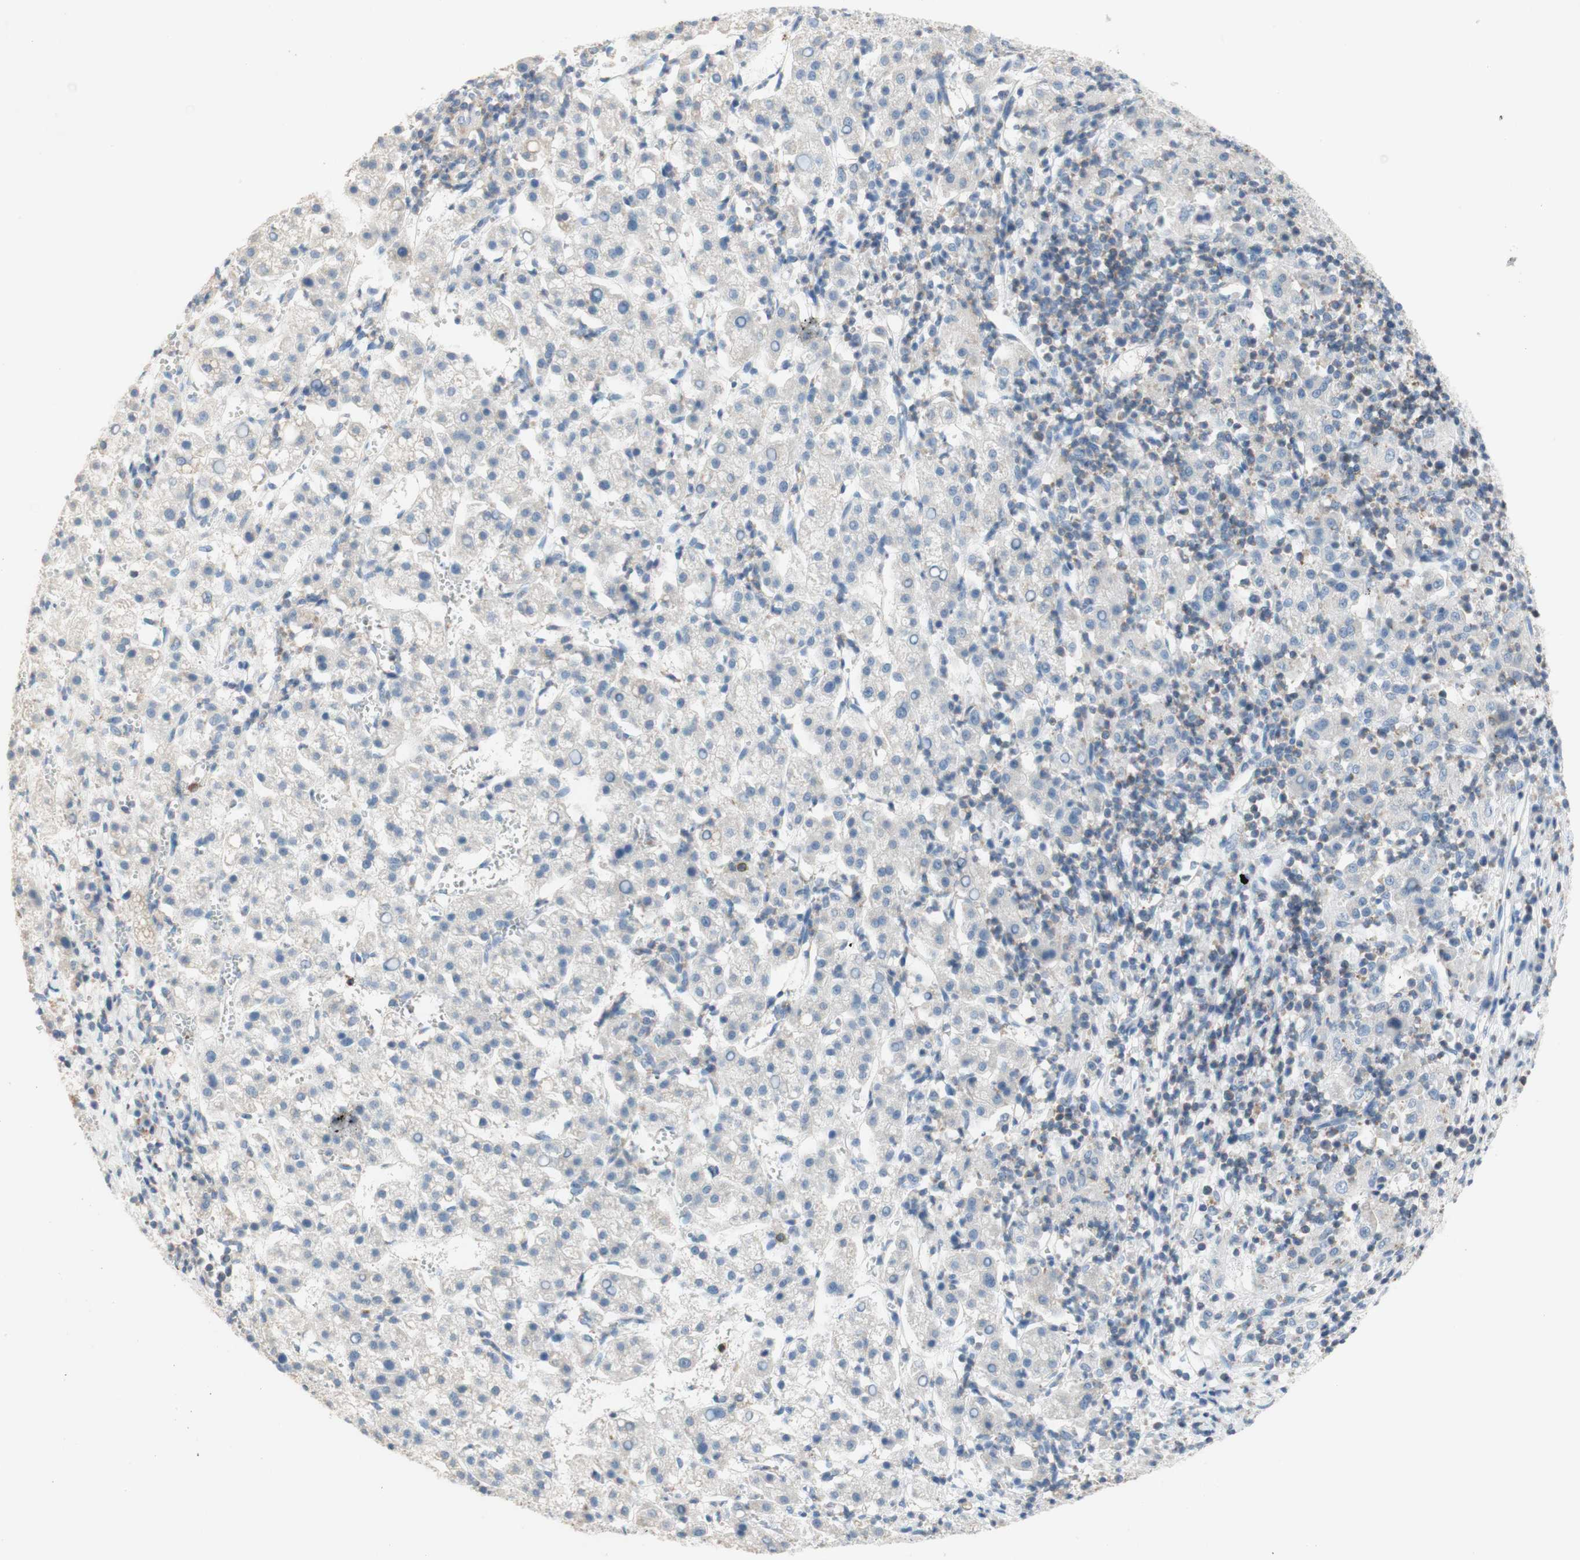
{"staining": {"intensity": "negative", "quantity": "none", "location": "none"}, "tissue": "liver cancer", "cell_type": "Tumor cells", "image_type": "cancer", "snomed": [{"axis": "morphology", "description": "Carcinoma, Hepatocellular, NOS"}, {"axis": "topography", "description": "Liver"}], "caption": "Liver hepatocellular carcinoma was stained to show a protein in brown. There is no significant positivity in tumor cells.", "gene": "SPINK6", "patient": {"sex": "female", "age": 58}}